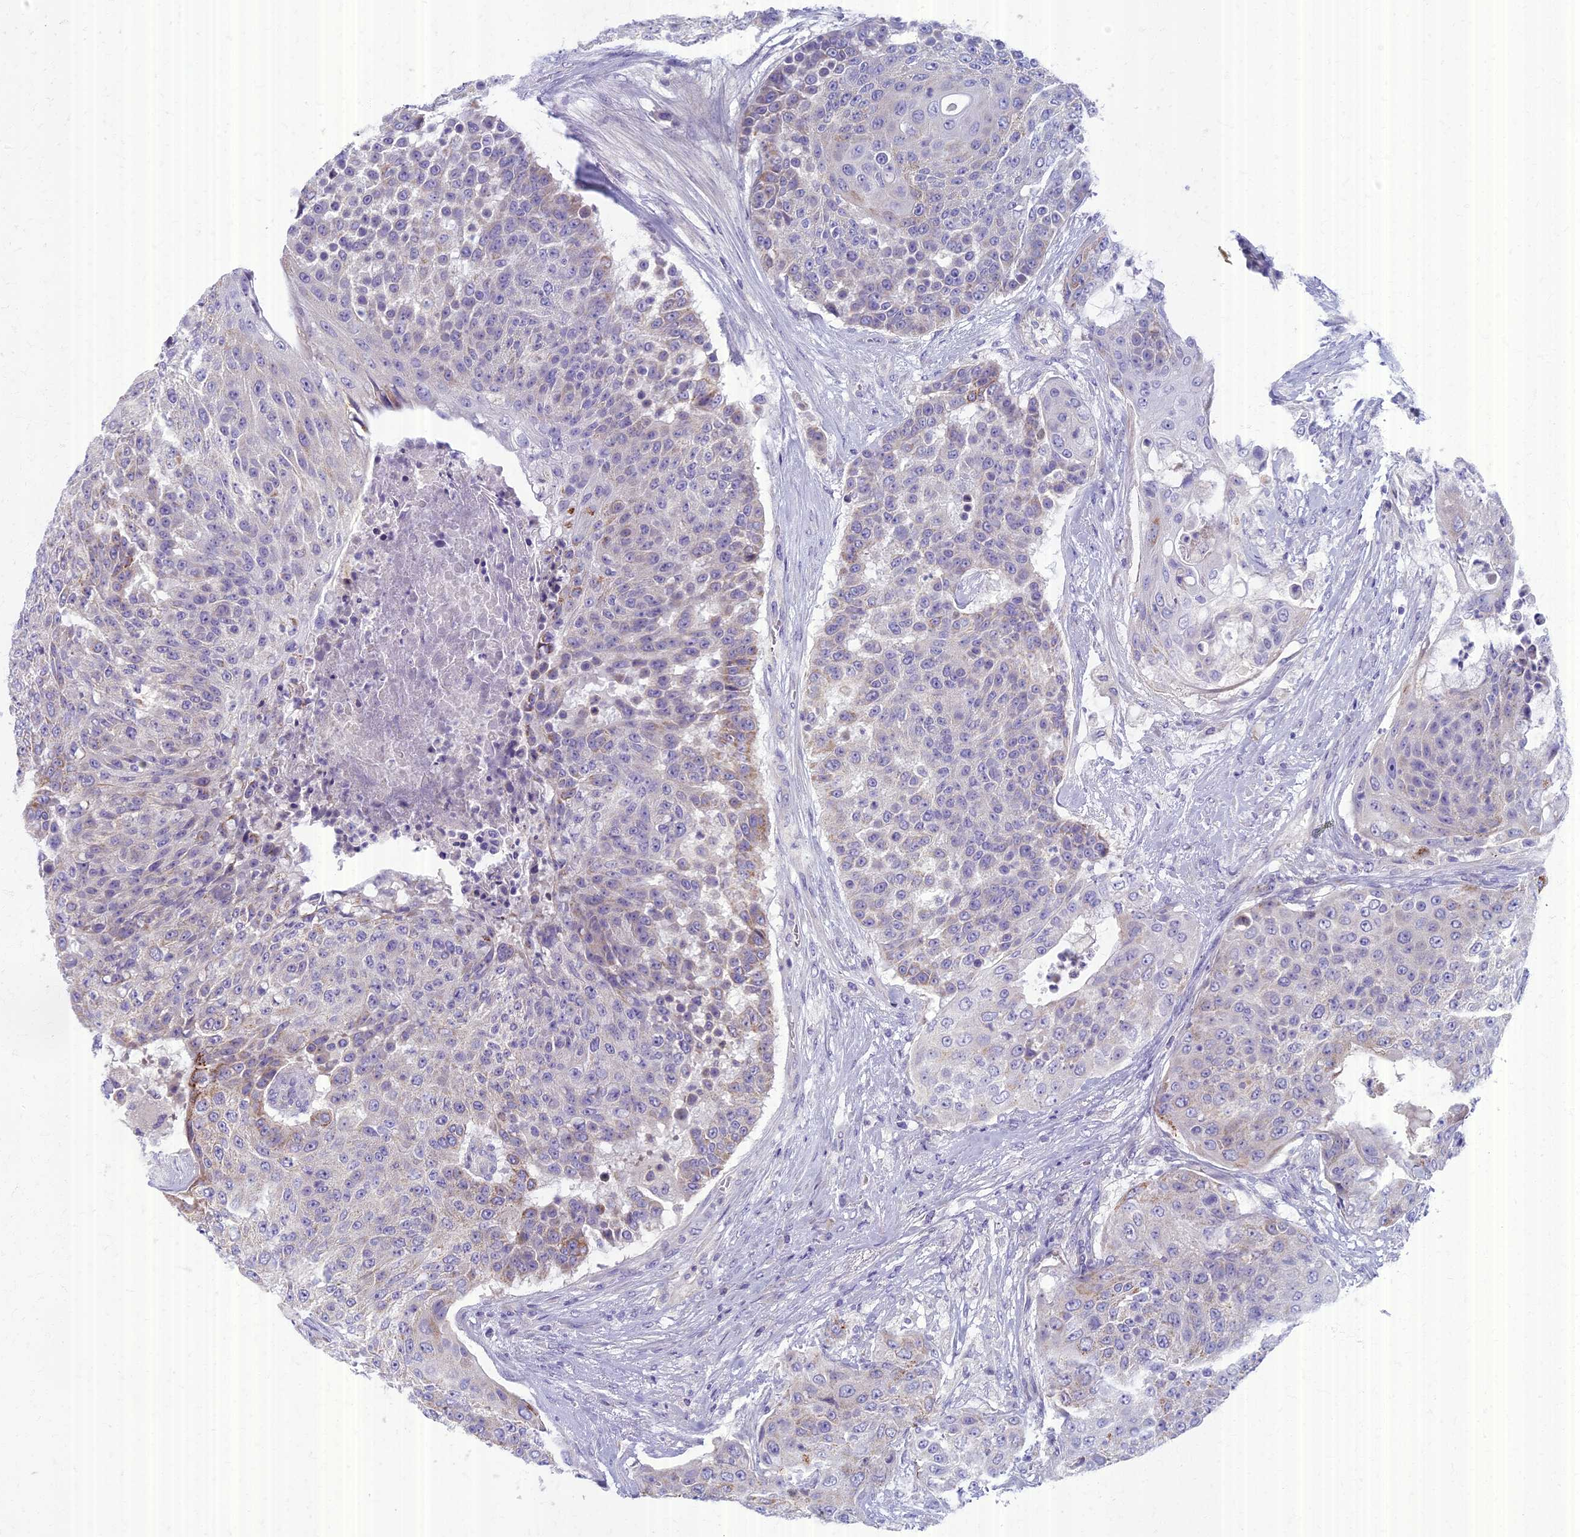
{"staining": {"intensity": "negative", "quantity": "none", "location": "none"}, "tissue": "urothelial cancer", "cell_type": "Tumor cells", "image_type": "cancer", "snomed": [{"axis": "morphology", "description": "Urothelial carcinoma, High grade"}, {"axis": "topography", "description": "Urinary bladder"}], "caption": "This micrograph is of urothelial cancer stained with IHC to label a protein in brown with the nuclei are counter-stained blue. There is no staining in tumor cells.", "gene": "AP4E1", "patient": {"sex": "female", "age": 63}}